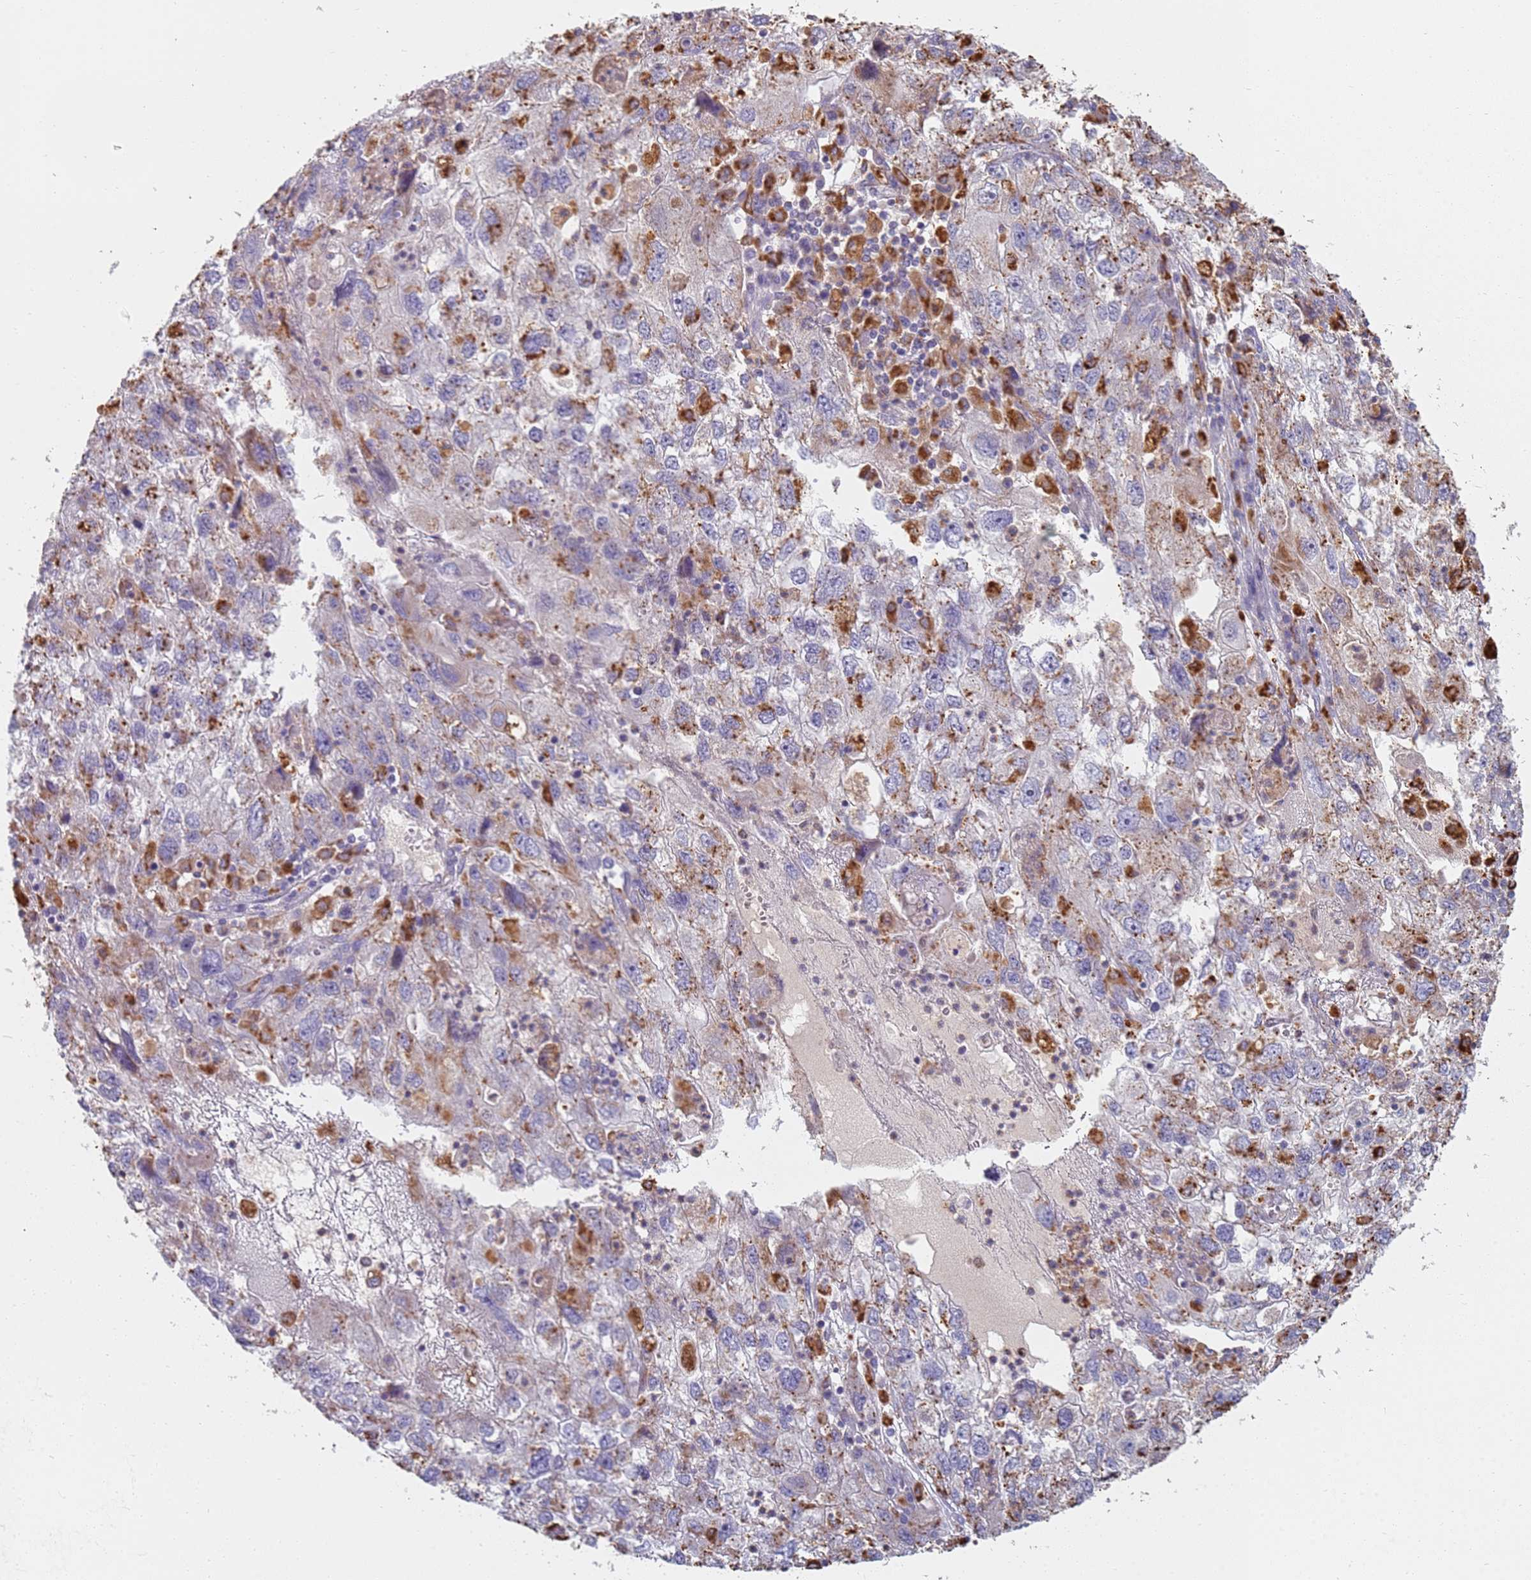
{"staining": {"intensity": "moderate", "quantity": "25%-75%", "location": "cytoplasmic/membranous"}, "tissue": "endometrial cancer", "cell_type": "Tumor cells", "image_type": "cancer", "snomed": [{"axis": "morphology", "description": "Adenocarcinoma, NOS"}, {"axis": "topography", "description": "Endometrium"}], "caption": "An image of adenocarcinoma (endometrial) stained for a protein reveals moderate cytoplasmic/membranous brown staining in tumor cells. The protein is stained brown, and the nuclei are stained in blue (DAB IHC with brightfield microscopy, high magnification).", "gene": "TMEM229B", "patient": {"sex": "female", "age": 49}}